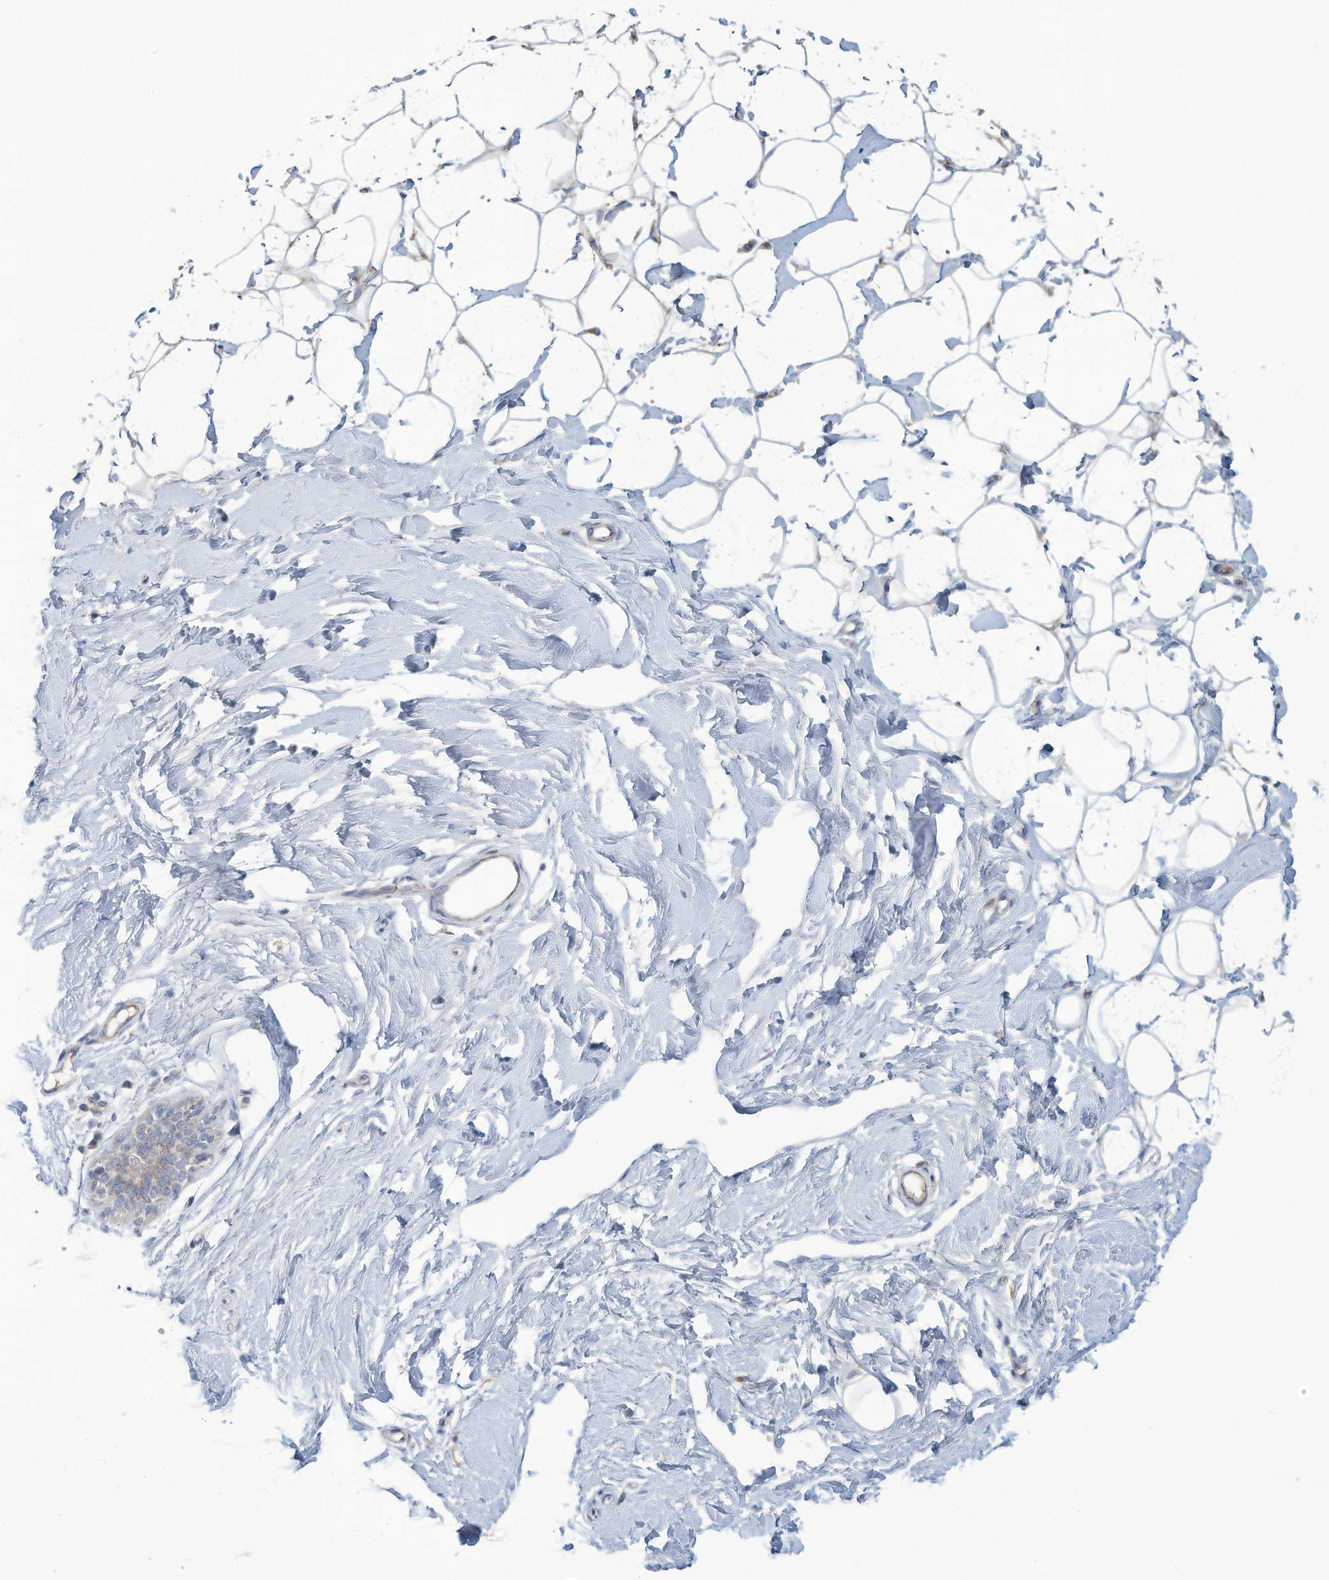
{"staining": {"intensity": "negative", "quantity": "none", "location": "none"}, "tissue": "adipose tissue", "cell_type": "Adipocytes", "image_type": "normal", "snomed": [{"axis": "morphology", "description": "Normal tissue, NOS"}, {"axis": "topography", "description": "Breast"}], "caption": "The photomicrograph exhibits no staining of adipocytes in normal adipose tissue. (DAB (3,3'-diaminobenzidine) IHC with hematoxylin counter stain).", "gene": "NLN", "patient": {"sex": "female", "age": 23}}